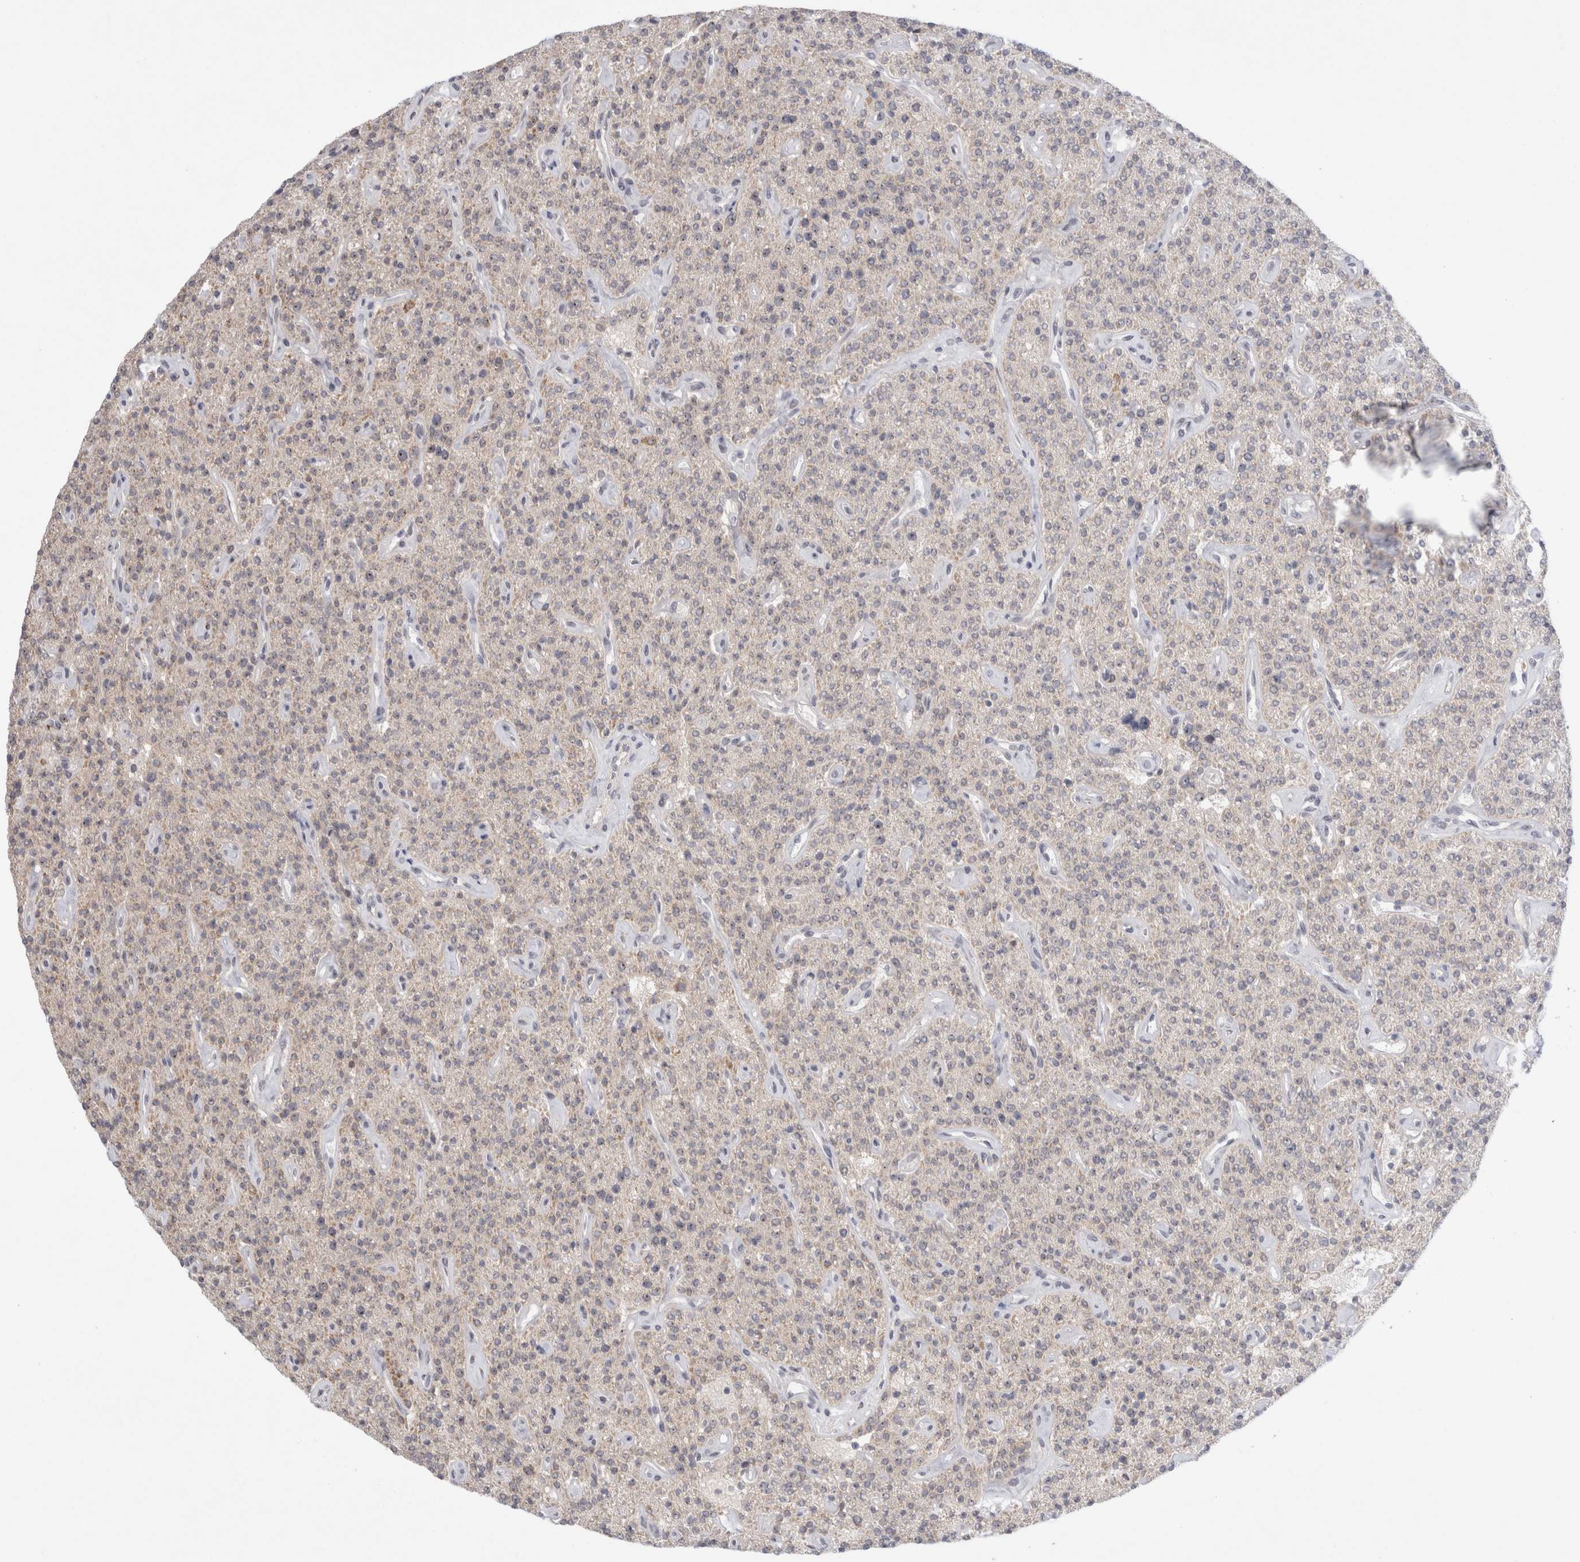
{"staining": {"intensity": "moderate", "quantity": "25%-75%", "location": "cytoplasmic/membranous,nuclear"}, "tissue": "parathyroid gland", "cell_type": "Glandular cells", "image_type": "normal", "snomed": [{"axis": "morphology", "description": "Normal tissue, NOS"}, {"axis": "topography", "description": "Parathyroid gland"}], "caption": "About 25%-75% of glandular cells in normal parathyroid gland reveal moderate cytoplasmic/membranous,nuclear protein expression as visualized by brown immunohistochemical staining.", "gene": "CERS5", "patient": {"sex": "male", "age": 46}}